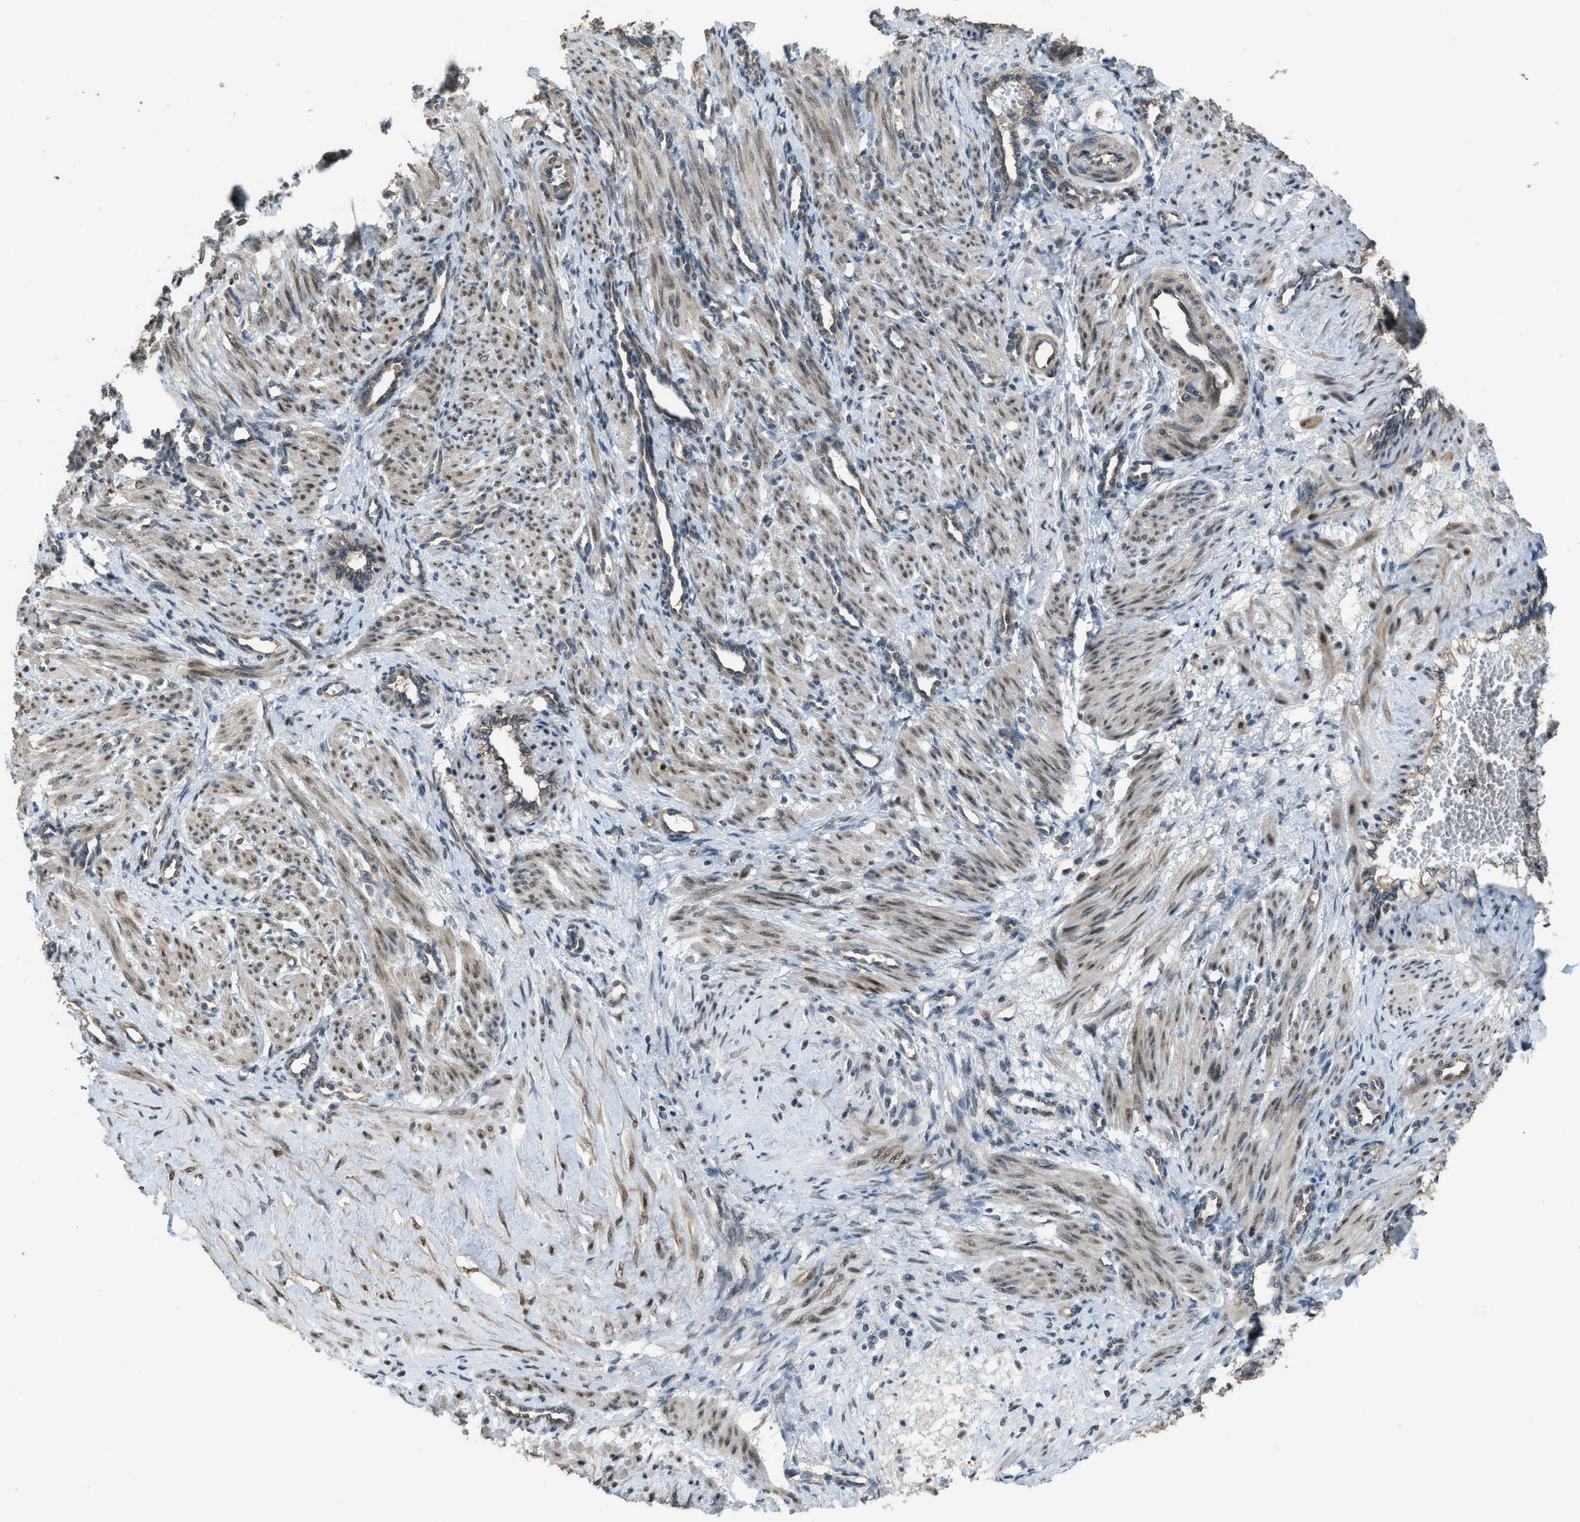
{"staining": {"intensity": "moderate", "quantity": ">75%", "location": "cytoplasmic/membranous,nuclear"}, "tissue": "smooth muscle", "cell_type": "Smooth muscle cells", "image_type": "normal", "snomed": [{"axis": "morphology", "description": "Normal tissue, NOS"}, {"axis": "topography", "description": "Endometrium"}], "caption": "Immunohistochemistry image of benign smooth muscle: human smooth muscle stained using IHC demonstrates medium levels of moderate protein expression localized specifically in the cytoplasmic/membranous,nuclear of smooth muscle cells, appearing as a cytoplasmic/membranous,nuclear brown color.", "gene": "KPNA6", "patient": {"sex": "female", "age": 33}}